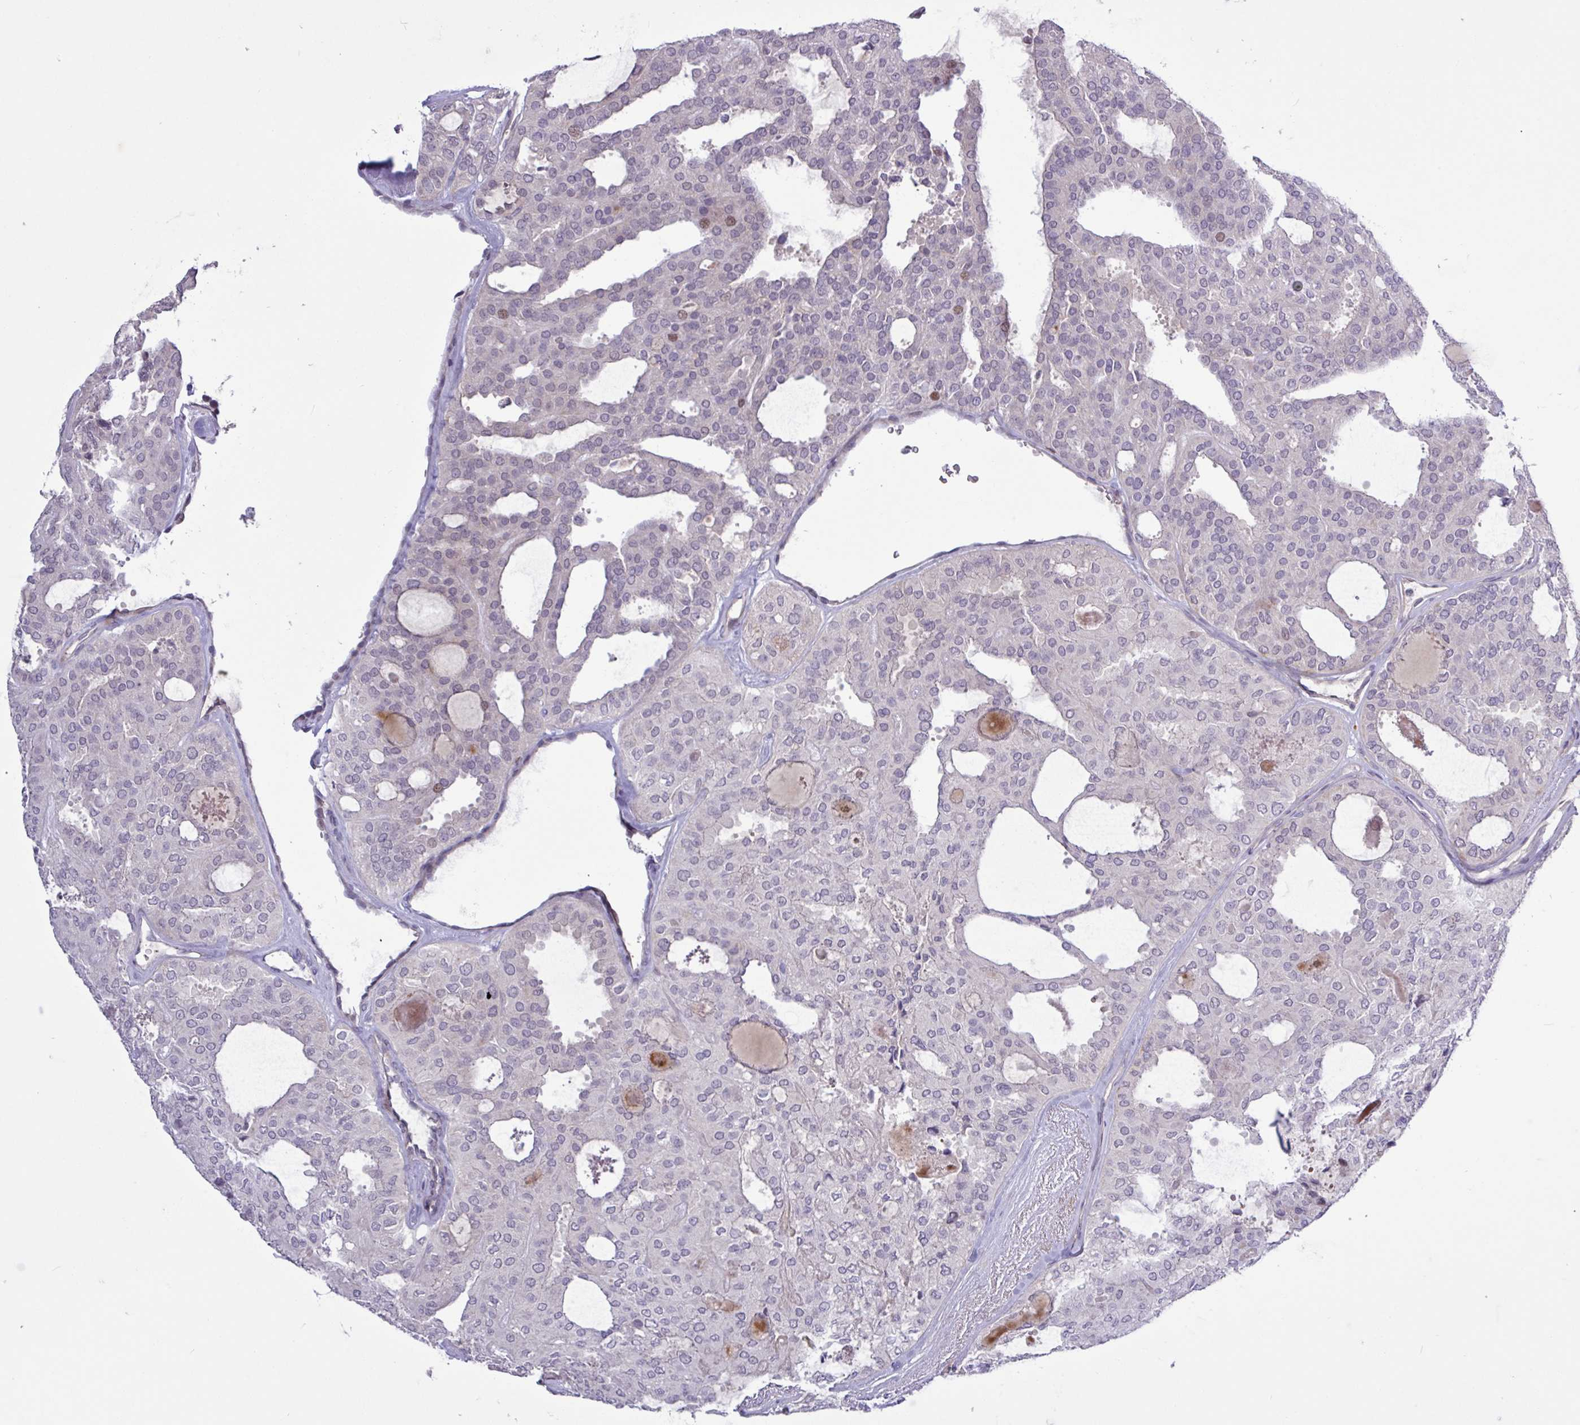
{"staining": {"intensity": "moderate", "quantity": "<25%", "location": "nuclear"}, "tissue": "thyroid cancer", "cell_type": "Tumor cells", "image_type": "cancer", "snomed": [{"axis": "morphology", "description": "Follicular adenoma carcinoma, NOS"}, {"axis": "topography", "description": "Thyroid gland"}], "caption": "Protein staining of thyroid cancer (follicular adenoma carcinoma) tissue exhibits moderate nuclear positivity in approximately <25% of tumor cells.", "gene": "RTL3", "patient": {"sex": "male", "age": 75}}